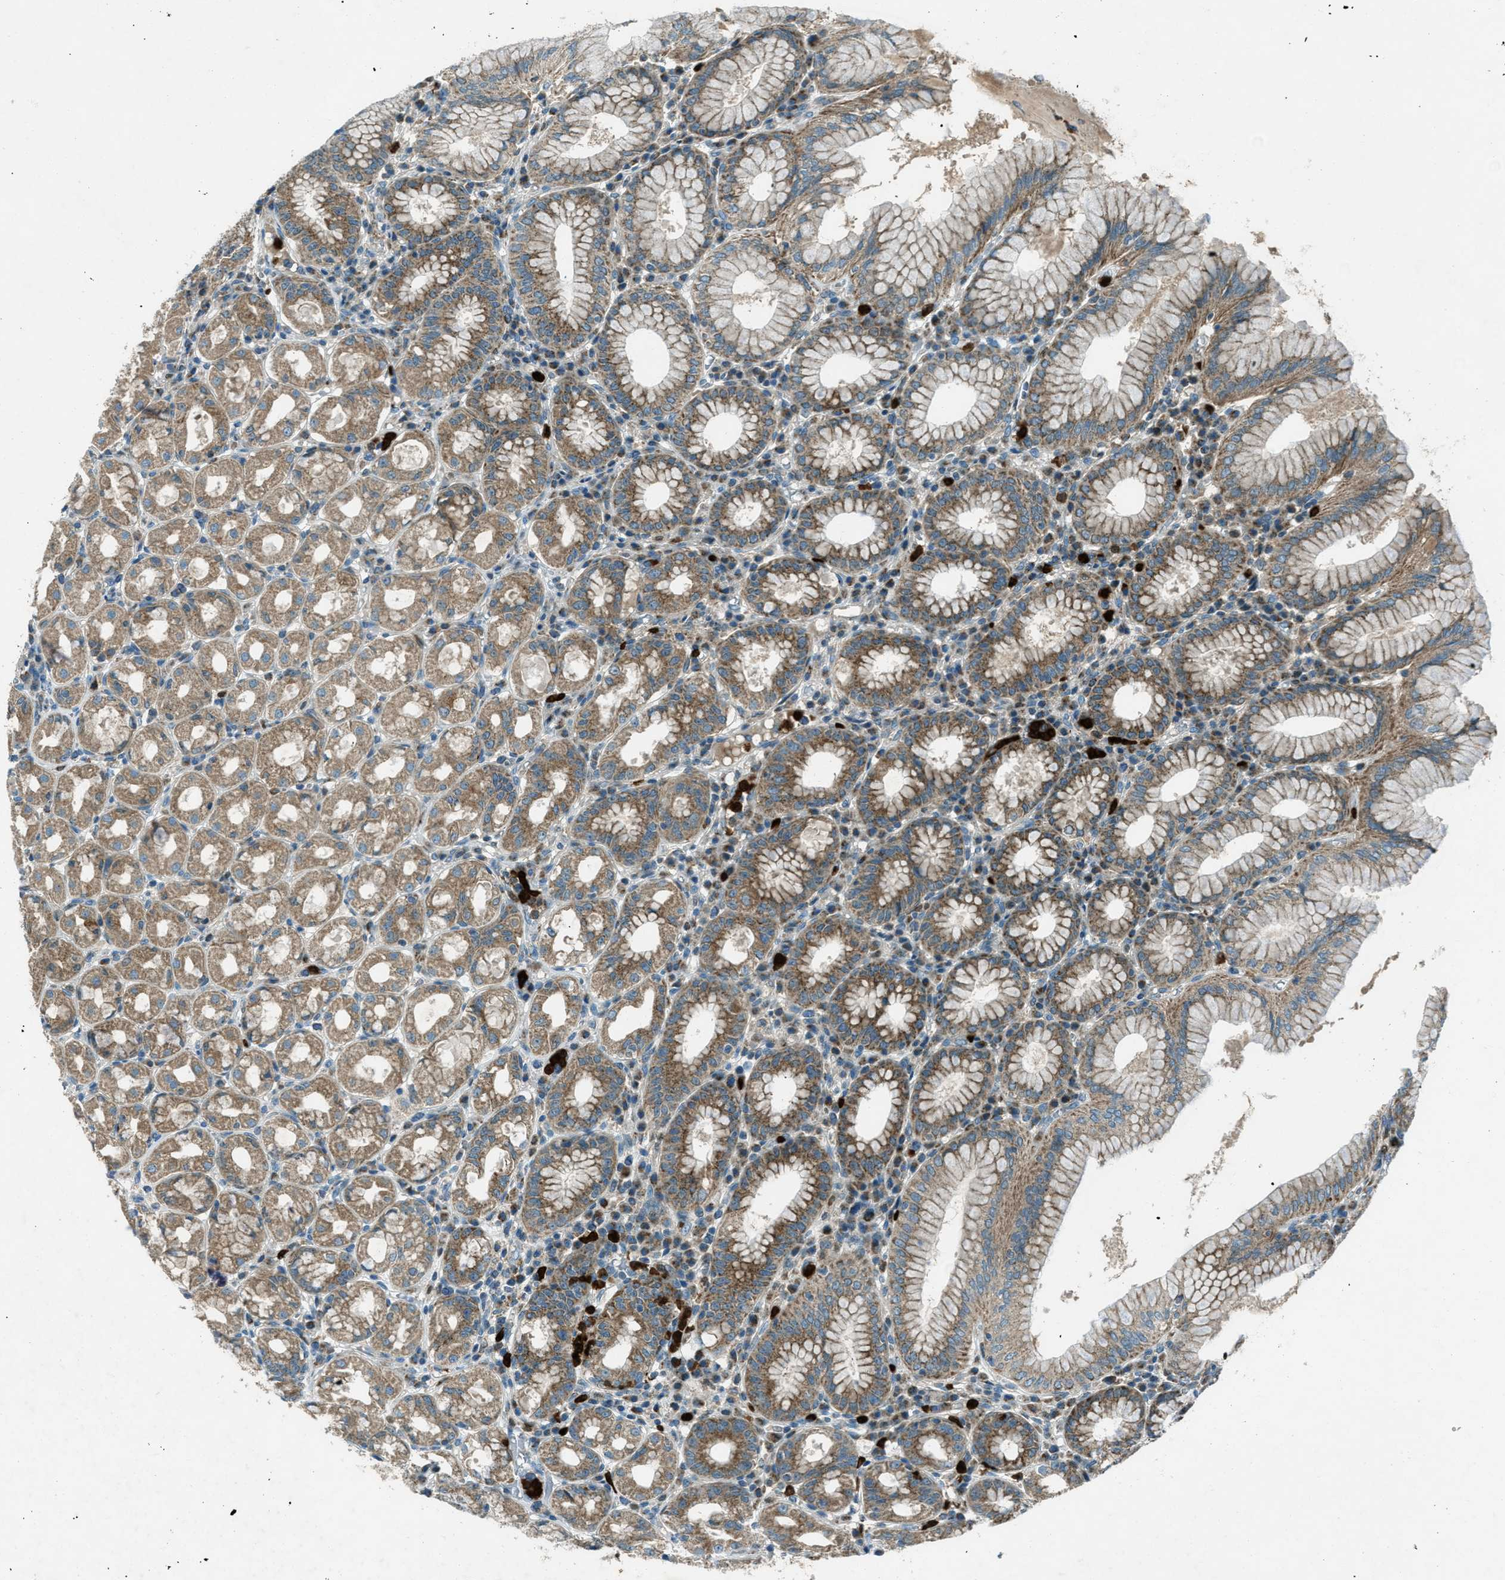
{"staining": {"intensity": "moderate", "quantity": ">75%", "location": "cytoplasmic/membranous"}, "tissue": "stomach", "cell_type": "Glandular cells", "image_type": "normal", "snomed": [{"axis": "morphology", "description": "Normal tissue, NOS"}, {"axis": "topography", "description": "Stomach"}, {"axis": "topography", "description": "Stomach, lower"}], "caption": "IHC of normal human stomach shows medium levels of moderate cytoplasmic/membranous positivity in approximately >75% of glandular cells.", "gene": "FAR1", "patient": {"sex": "female", "age": 56}}